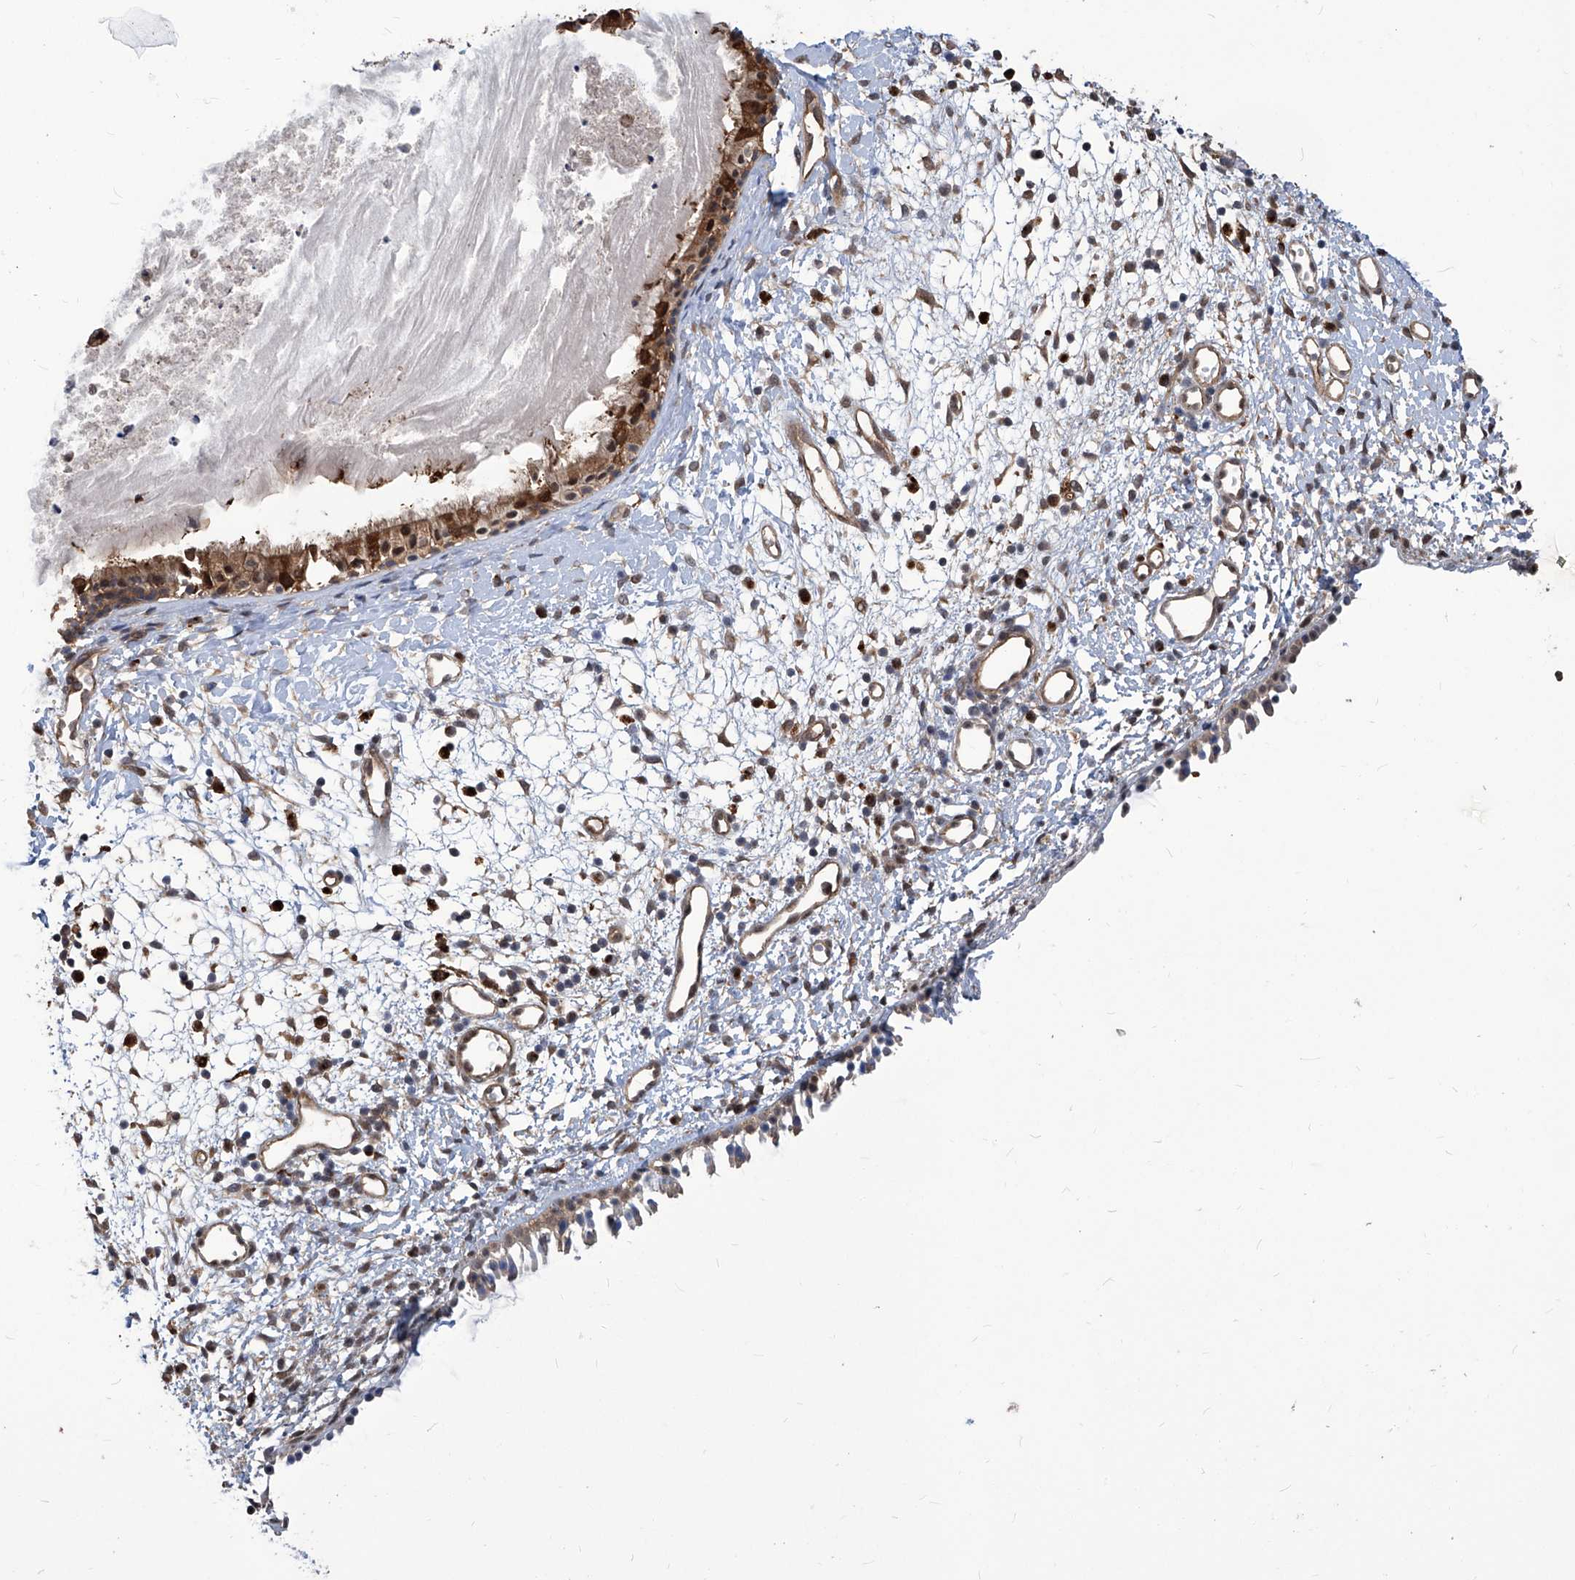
{"staining": {"intensity": "strong", "quantity": "25%-75%", "location": "cytoplasmic/membranous"}, "tissue": "nasopharynx", "cell_type": "Respiratory epithelial cells", "image_type": "normal", "snomed": [{"axis": "morphology", "description": "Normal tissue, NOS"}, {"axis": "topography", "description": "Nasopharynx"}], "caption": "Immunohistochemistry staining of benign nasopharynx, which exhibits high levels of strong cytoplasmic/membranous expression in about 25%-75% of respiratory epithelial cells indicating strong cytoplasmic/membranous protein positivity. The staining was performed using DAB (brown) for protein detection and nuclei were counterstained in hematoxylin (blue).", "gene": "PSMB1", "patient": {"sex": "male", "age": 22}}